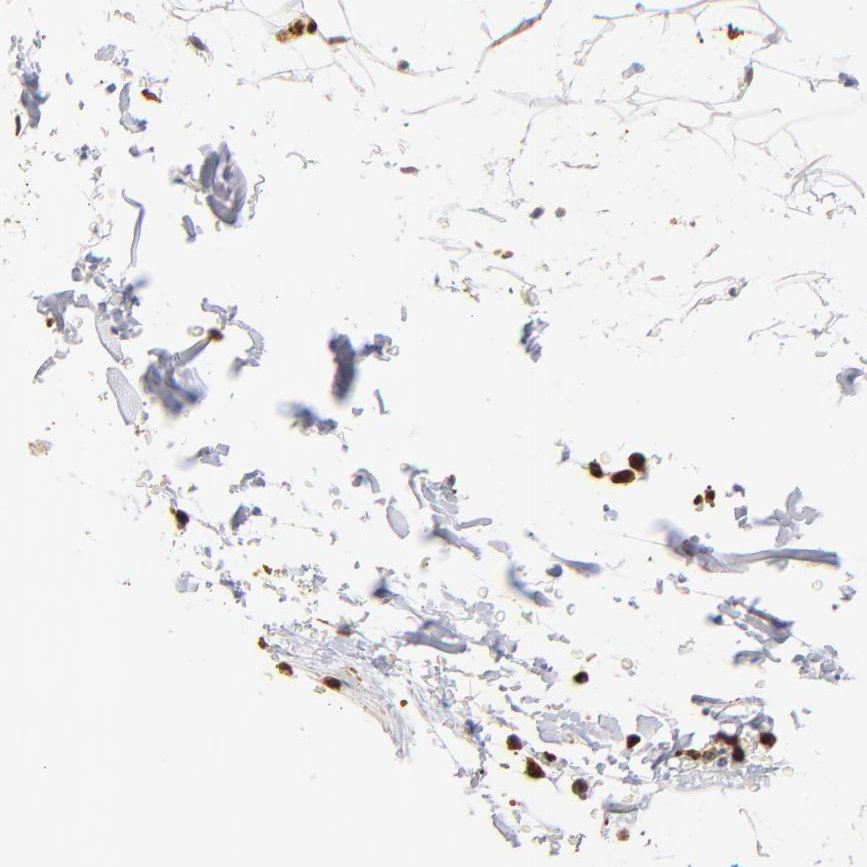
{"staining": {"intensity": "negative", "quantity": "none", "location": "none"}, "tissue": "adipose tissue", "cell_type": "Adipocytes", "image_type": "normal", "snomed": [{"axis": "morphology", "description": "Normal tissue, NOS"}, {"axis": "topography", "description": "Soft tissue"}], "caption": "High magnification brightfield microscopy of unremarkable adipose tissue stained with DAB (3,3'-diaminobenzidine) (brown) and counterstained with hematoxylin (blue): adipocytes show no significant positivity. The staining was performed using DAB to visualize the protein expression in brown, while the nuclei were stained in blue with hematoxylin (Magnification: 20x).", "gene": "BBOF1", "patient": {"sex": "male", "age": 72}}